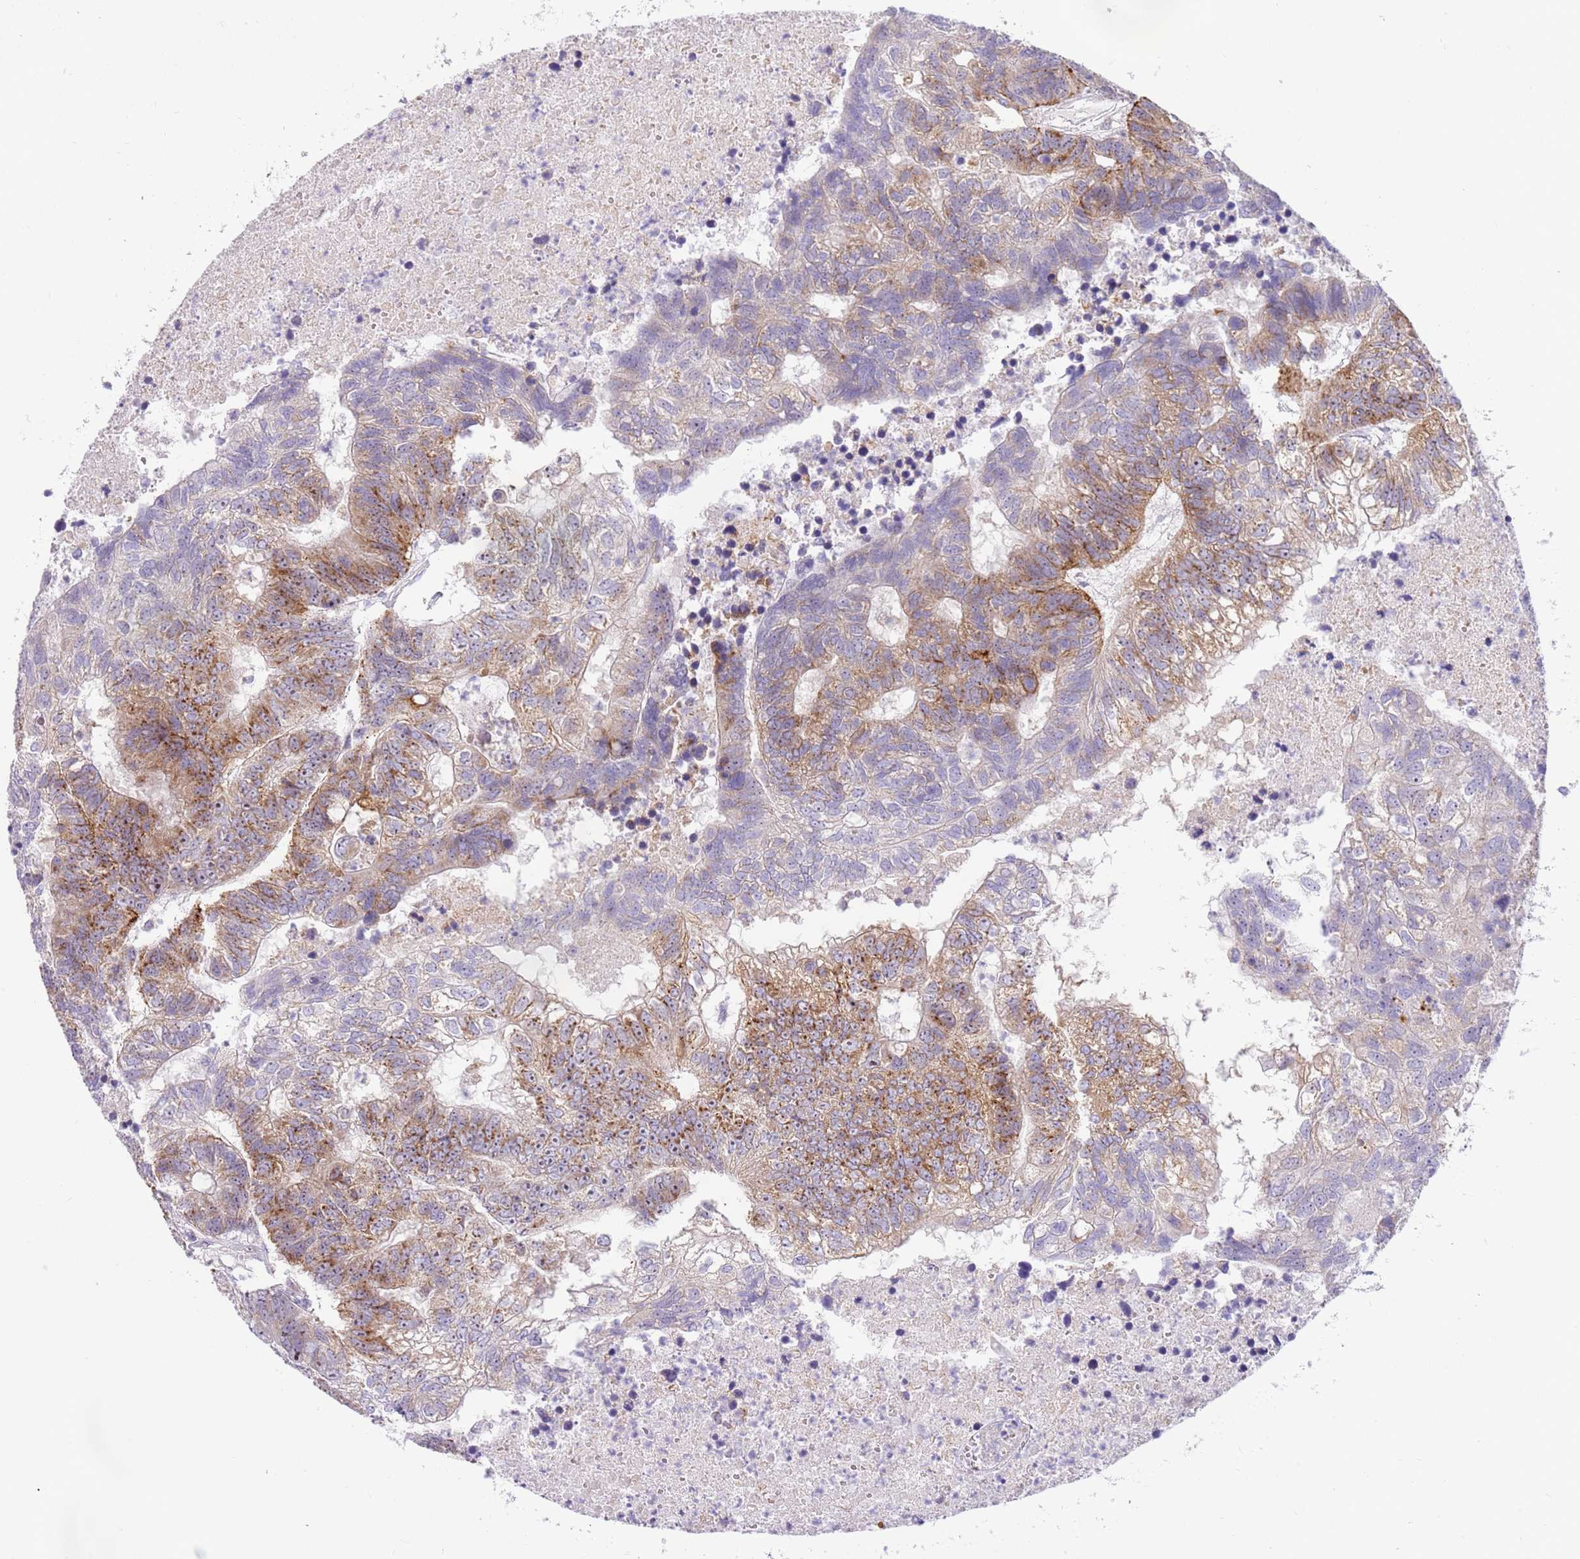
{"staining": {"intensity": "moderate", "quantity": "25%-75%", "location": "cytoplasmic/membranous,nuclear"}, "tissue": "colorectal cancer", "cell_type": "Tumor cells", "image_type": "cancer", "snomed": [{"axis": "morphology", "description": "Adenocarcinoma, NOS"}, {"axis": "topography", "description": "Colon"}], "caption": "About 25%-75% of tumor cells in colorectal cancer demonstrate moderate cytoplasmic/membranous and nuclear protein positivity as visualized by brown immunohistochemical staining.", "gene": "DNAJA3", "patient": {"sex": "female", "age": 48}}